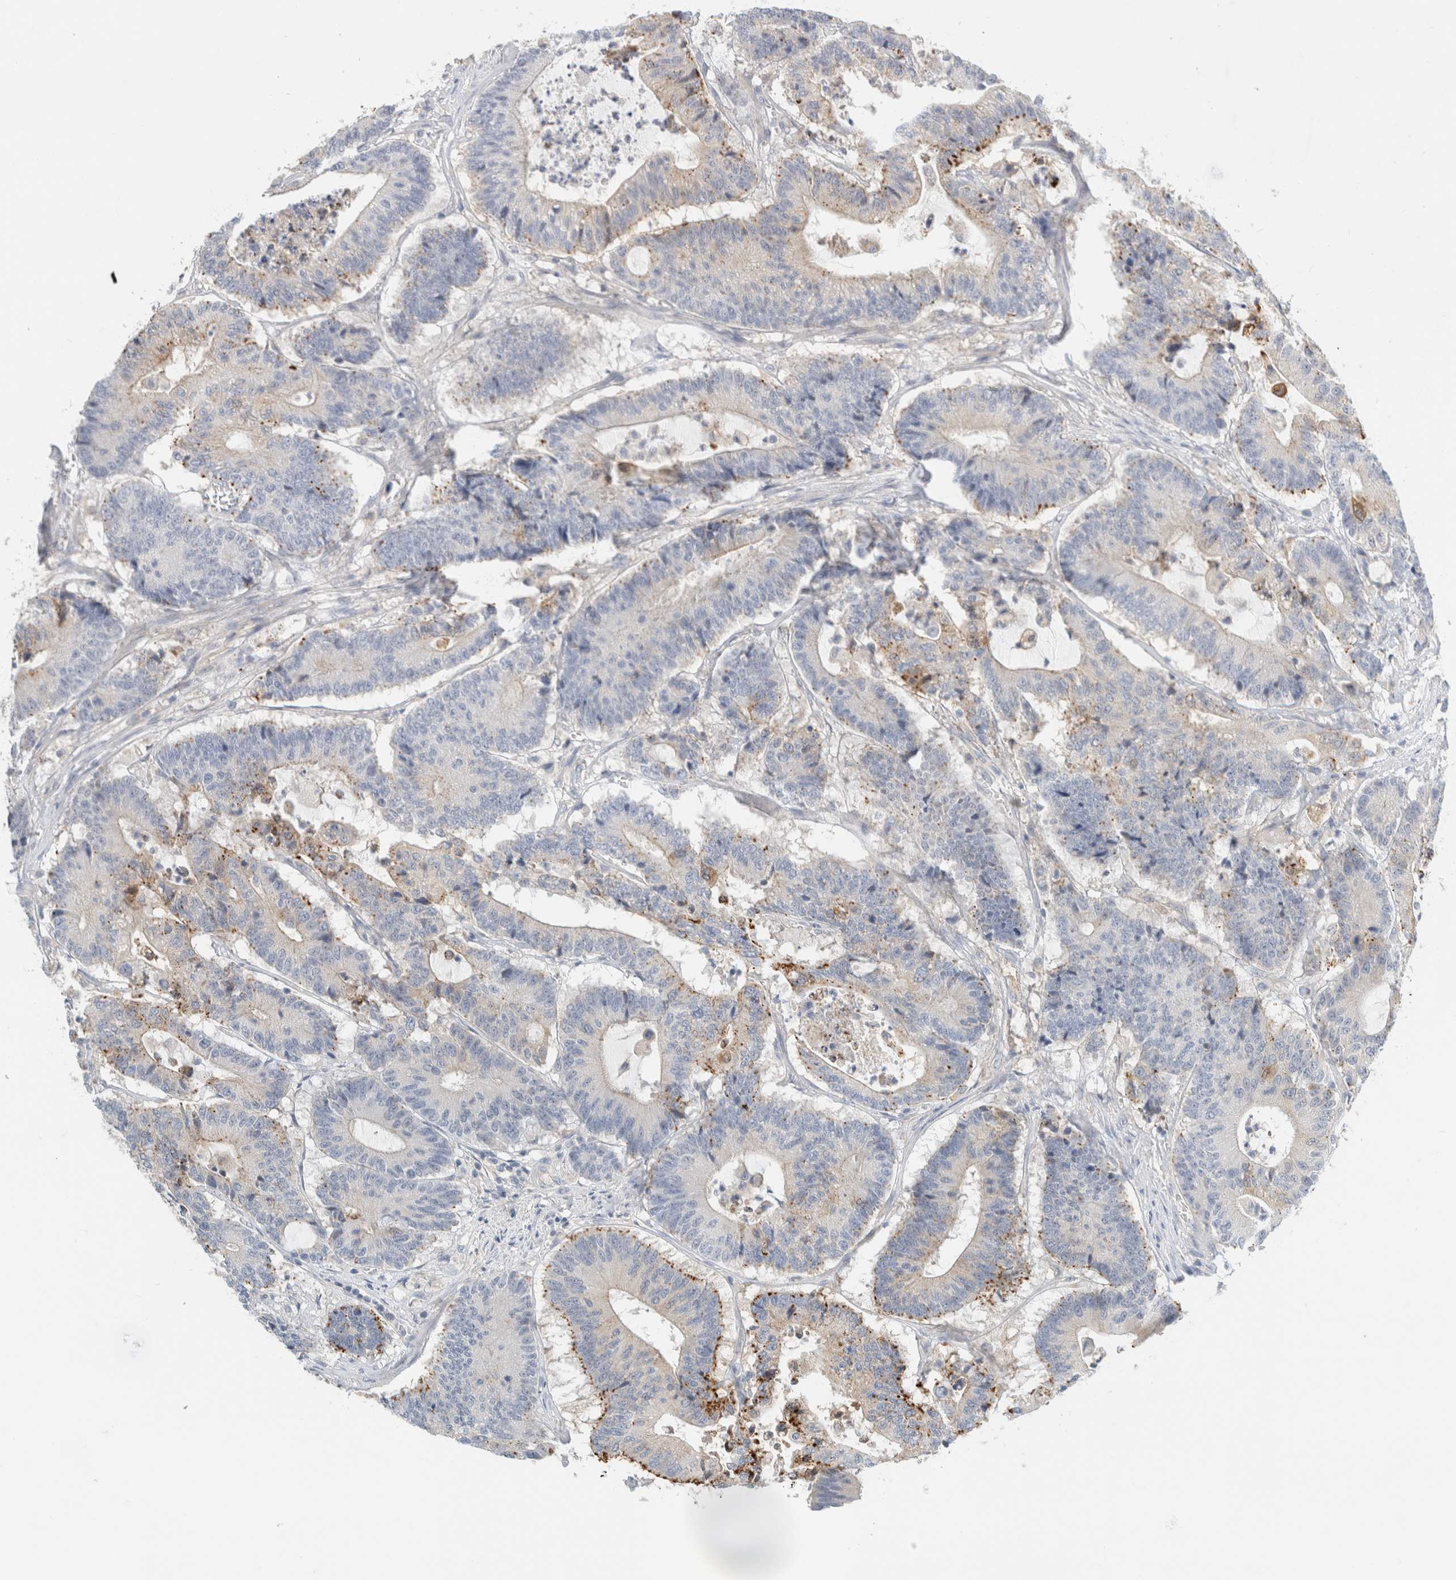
{"staining": {"intensity": "strong", "quantity": "<25%", "location": "cytoplasmic/membranous"}, "tissue": "colorectal cancer", "cell_type": "Tumor cells", "image_type": "cancer", "snomed": [{"axis": "morphology", "description": "Adenocarcinoma, NOS"}, {"axis": "topography", "description": "Colon"}], "caption": "Tumor cells reveal medium levels of strong cytoplasmic/membranous expression in approximately <25% of cells in human colorectal cancer.", "gene": "SDR16C5", "patient": {"sex": "female", "age": 84}}